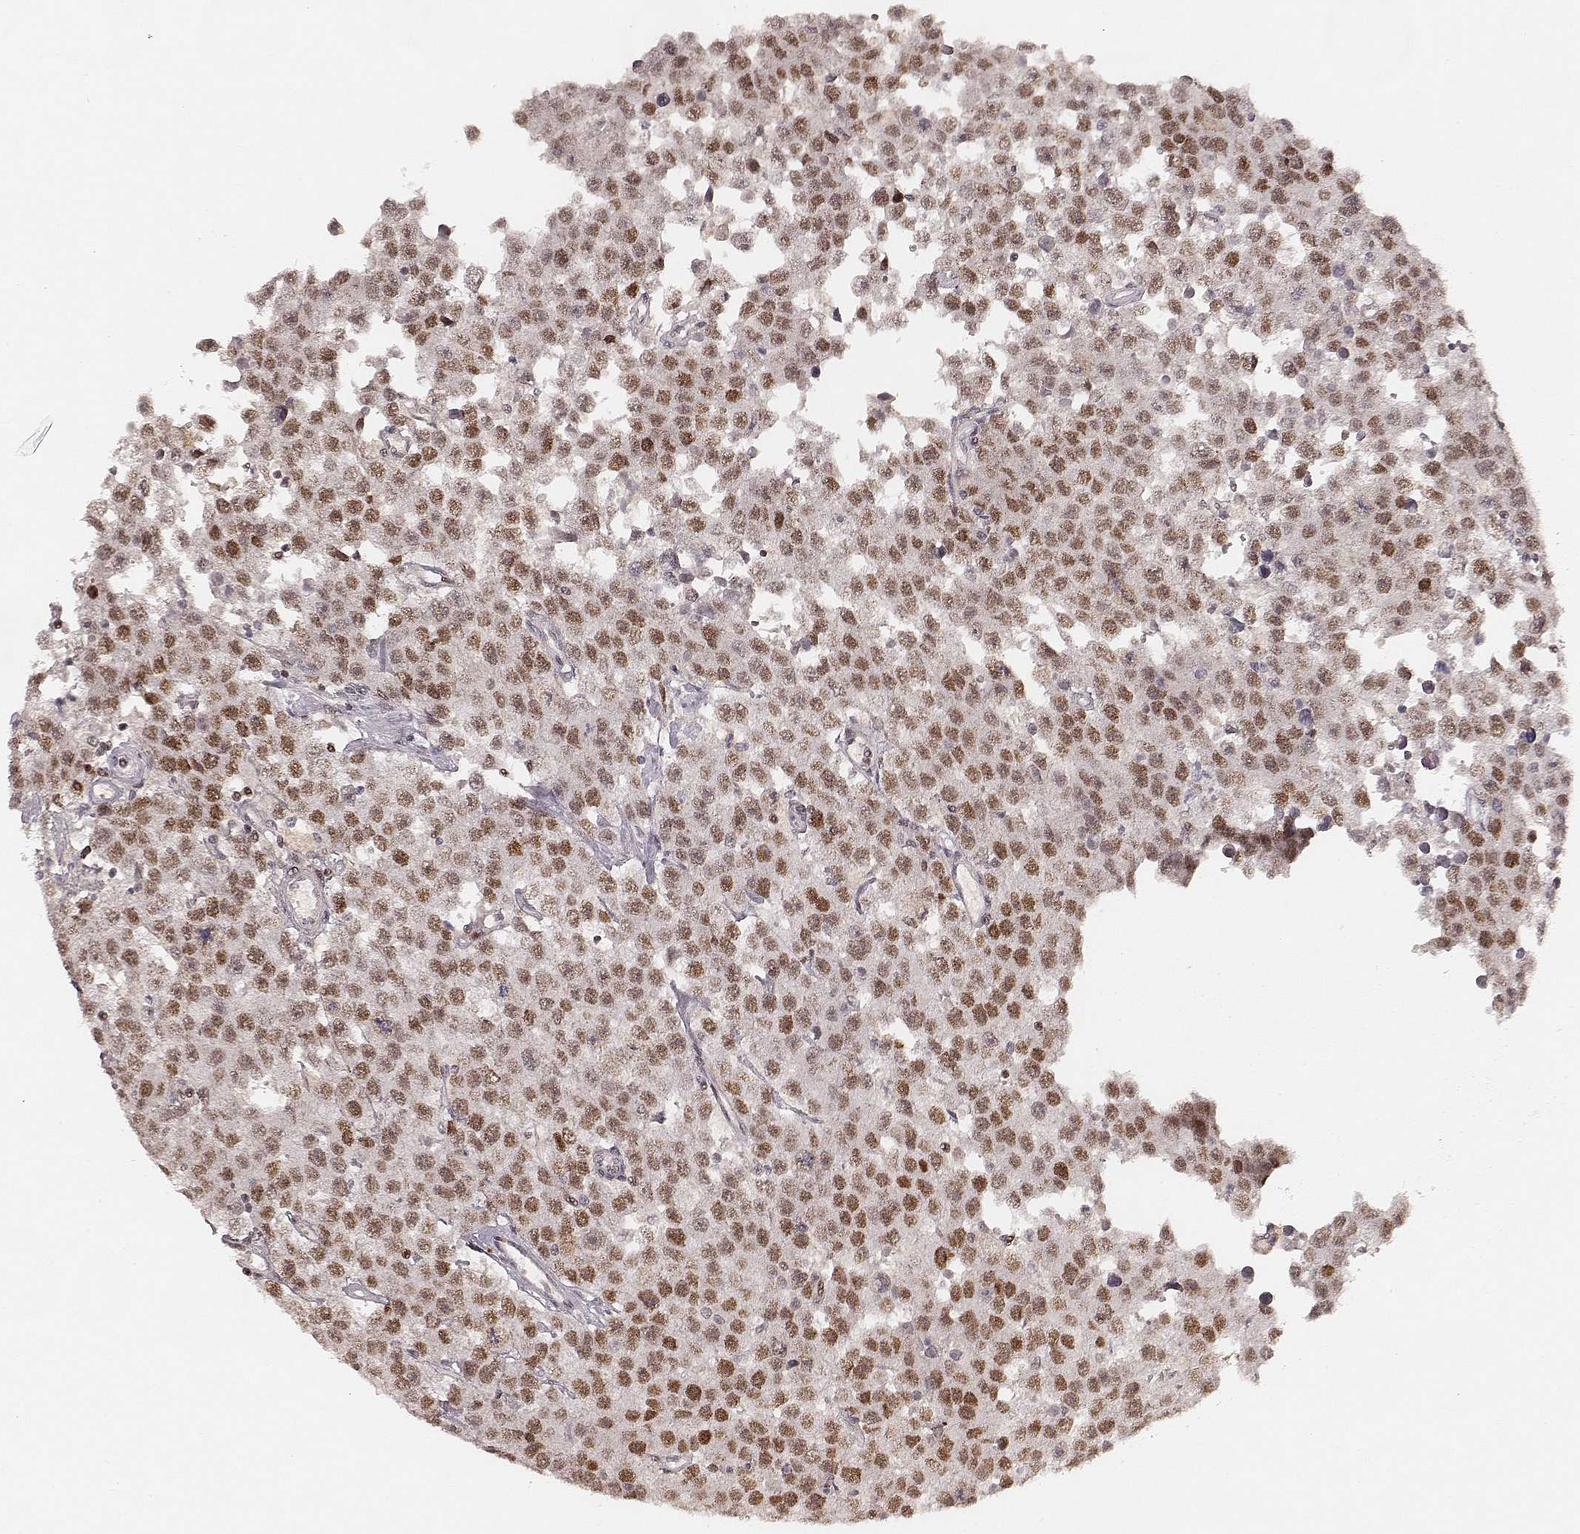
{"staining": {"intensity": "moderate", "quantity": ">75%", "location": "nuclear"}, "tissue": "testis cancer", "cell_type": "Tumor cells", "image_type": "cancer", "snomed": [{"axis": "morphology", "description": "Seminoma, NOS"}, {"axis": "topography", "description": "Testis"}], "caption": "Brown immunohistochemical staining in human testis cancer shows moderate nuclear staining in approximately >75% of tumor cells. (DAB = brown stain, brightfield microscopy at high magnification).", "gene": "HNRNPC", "patient": {"sex": "male", "age": 52}}